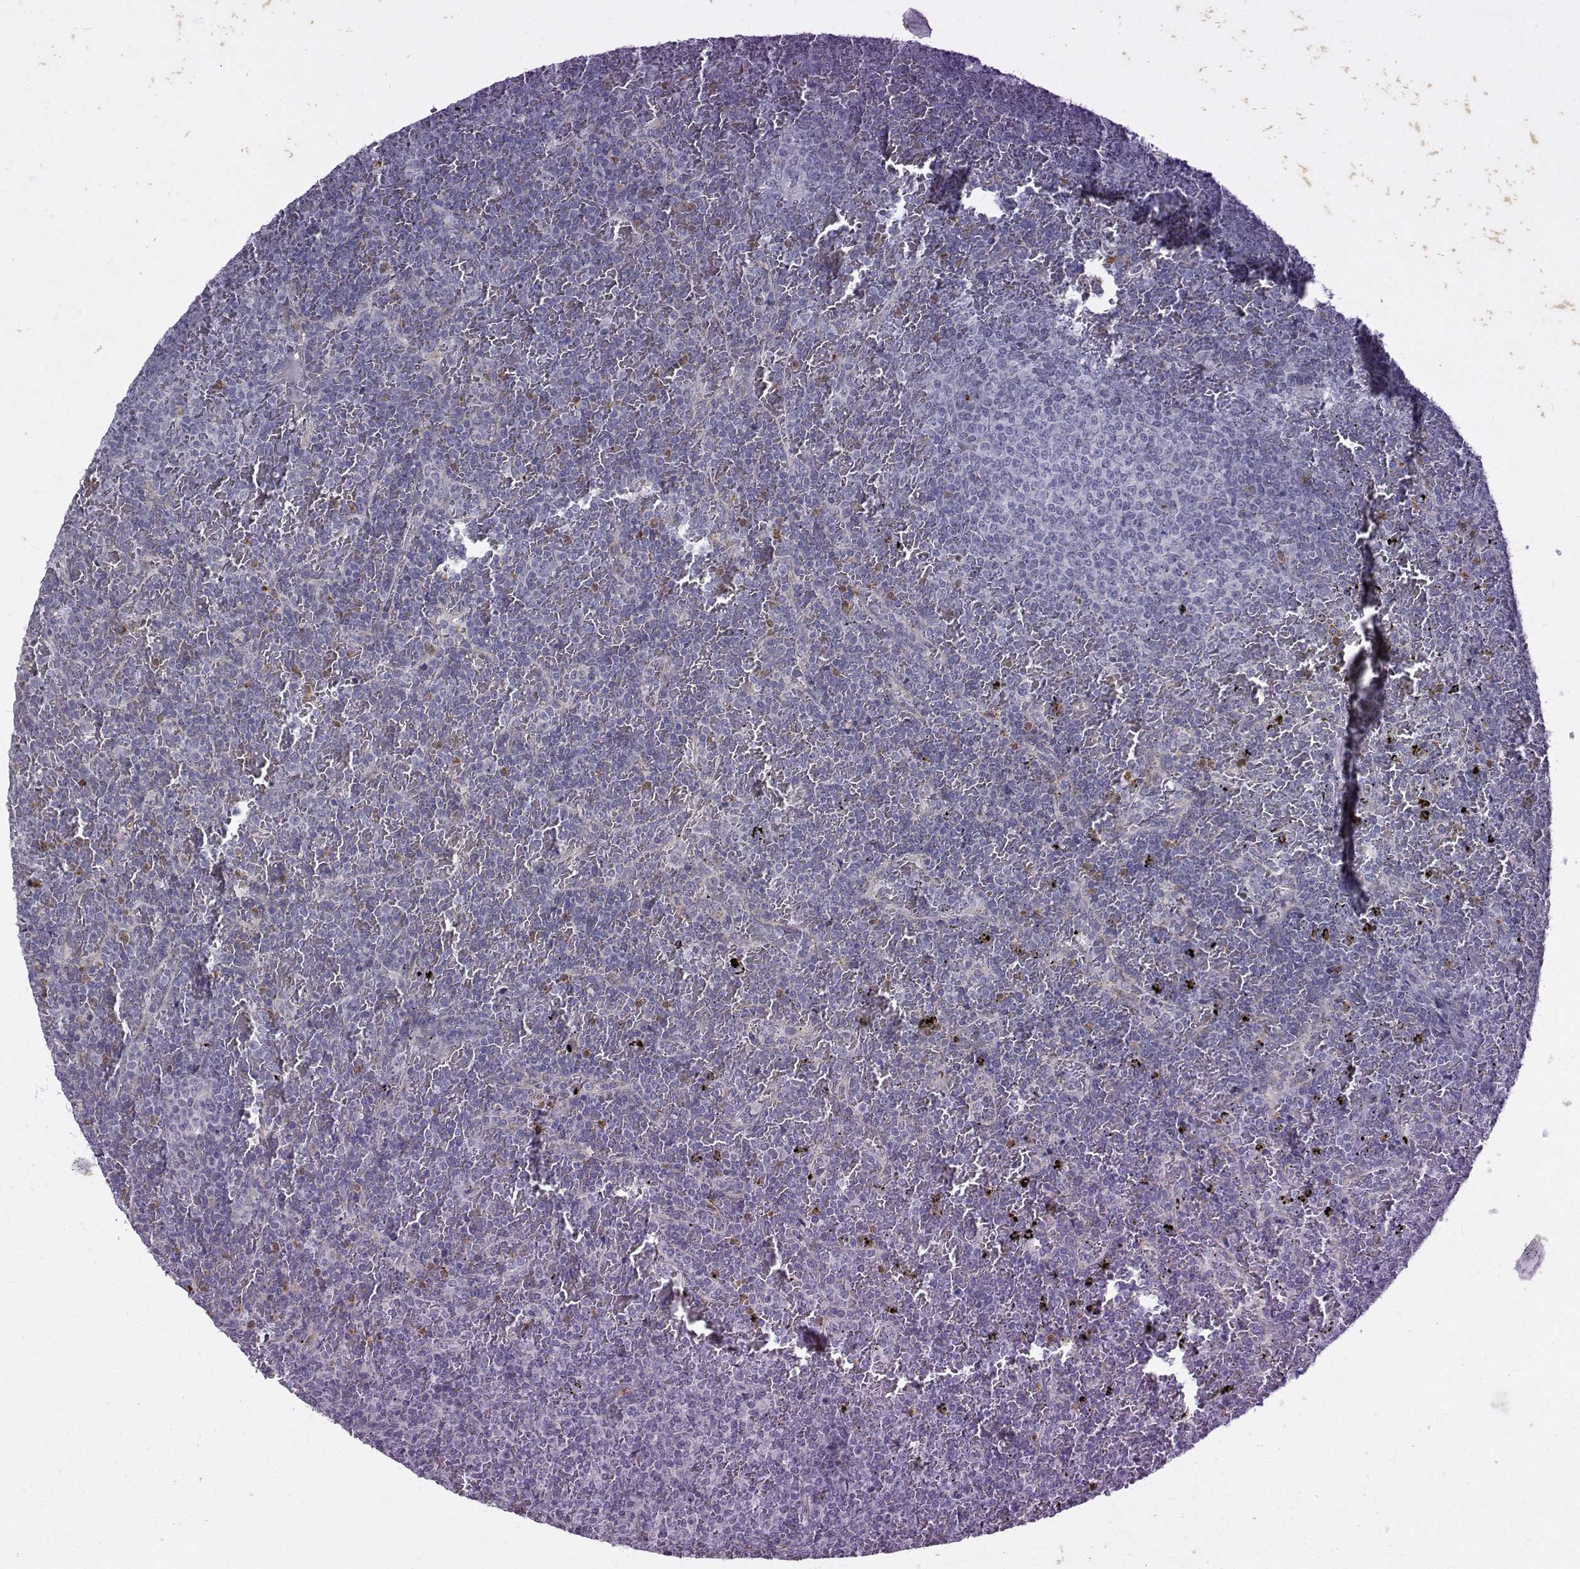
{"staining": {"intensity": "negative", "quantity": "none", "location": "none"}, "tissue": "lymphoma", "cell_type": "Tumor cells", "image_type": "cancer", "snomed": [{"axis": "morphology", "description": "Malignant lymphoma, non-Hodgkin's type, Low grade"}, {"axis": "topography", "description": "Spleen"}], "caption": "Tumor cells are negative for brown protein staining in low-grade malignant lymphoma, non-Hodgkin's type.", "gene": "OPRD1", "patient": {"sex": "female", "age": 77}}